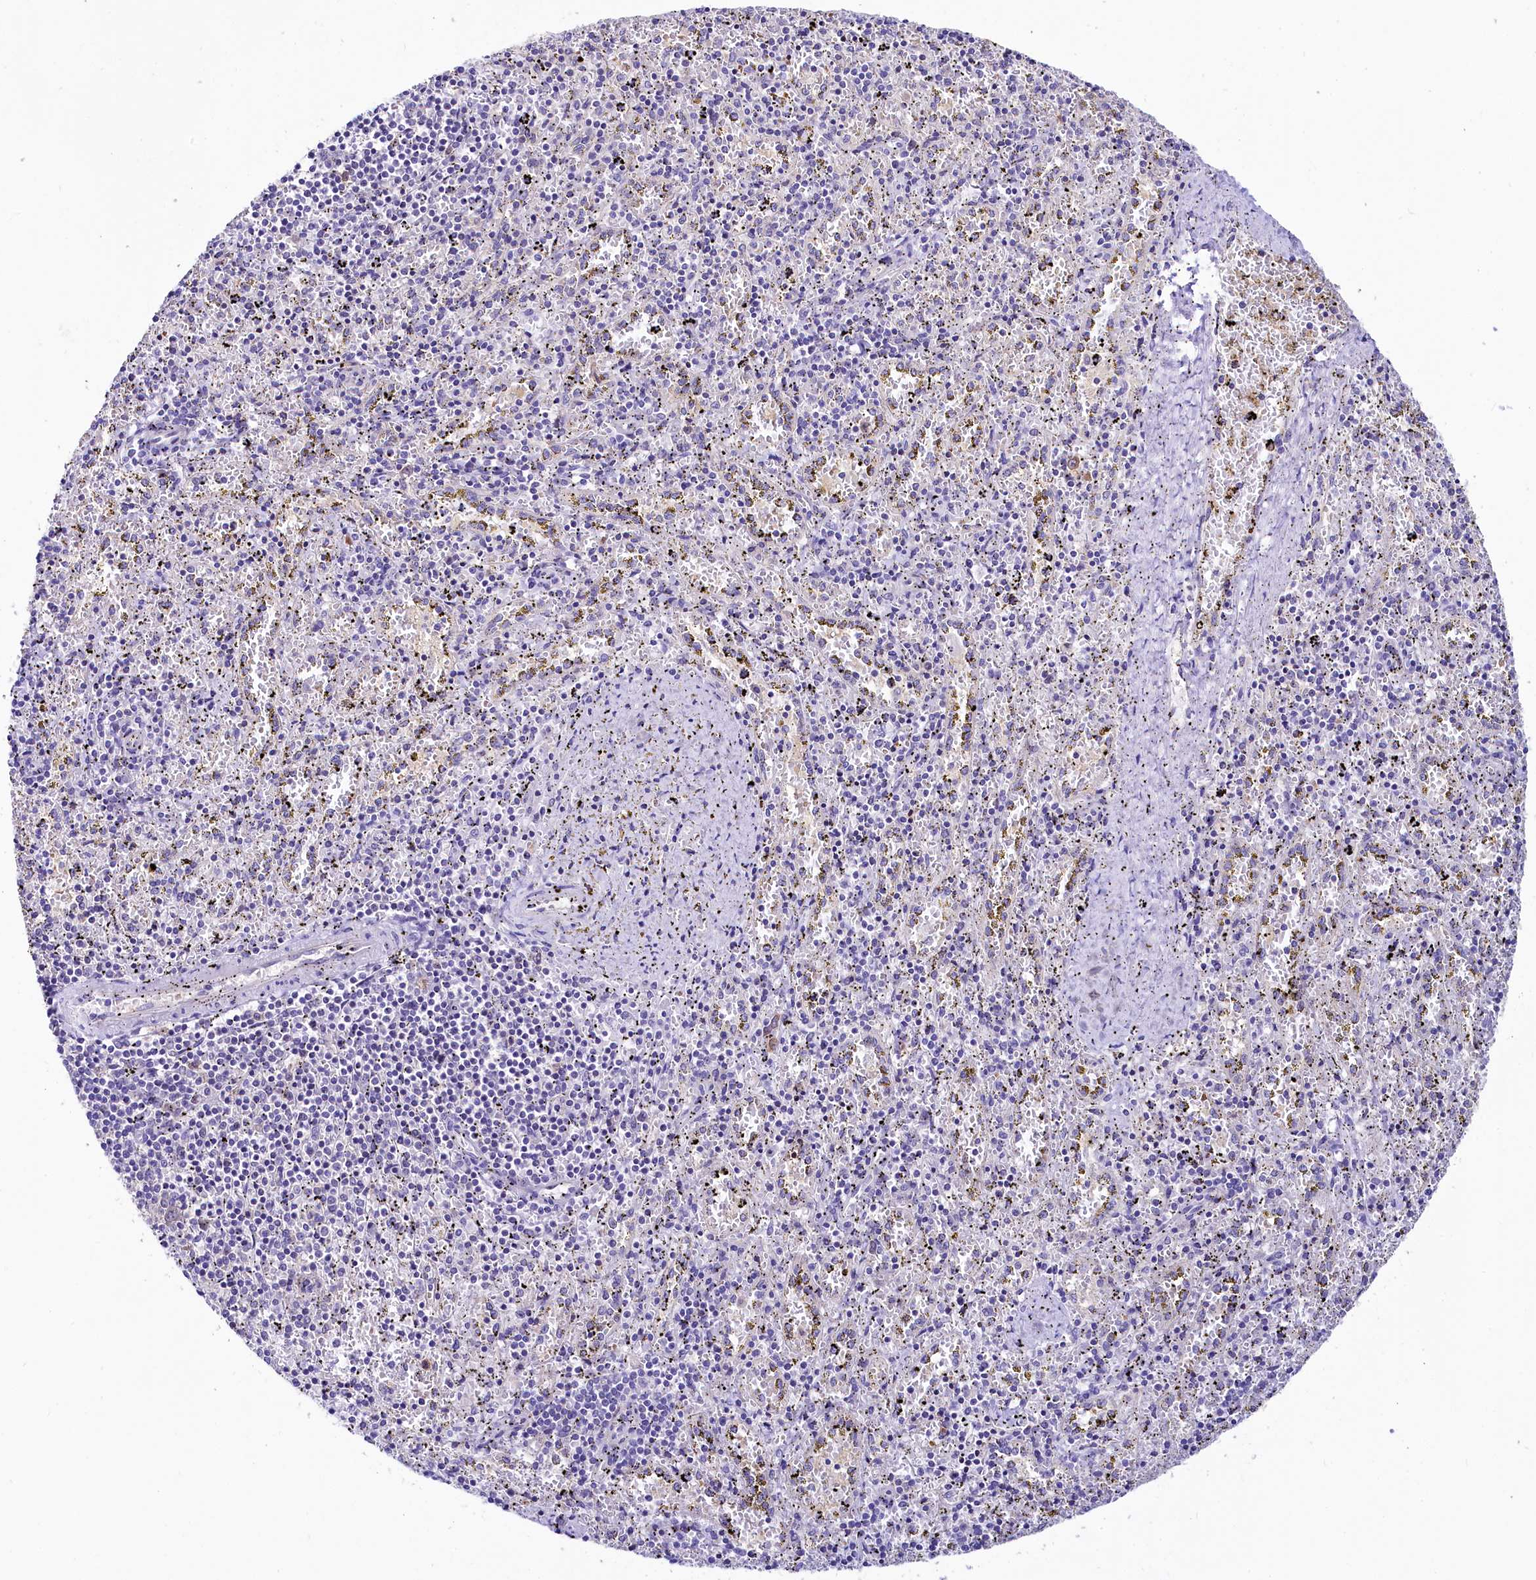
{"staining": {"intensity": "negative", "quantity": "none", "location": "none"}, "tissue": "spleen", "cell_type": "Cells in red pulp", "image_type": "normal", "snomed": [{"axis": "morphology", "description": "Normal tissue, NOS"}, {"axis": "topography", "description": "Spleen"}], "caption": "Immunohistochemical staining of unremarkable human spleen demonstrates no significant staining in cells in red pulp. The staining is performed using DAB (3,3'-diaminobenzidine) brown chromogen with nuclei counter-stained in using hematoxylin.", "gene": "ABHD5", "patient": {"sex": "male", "age": 11}}